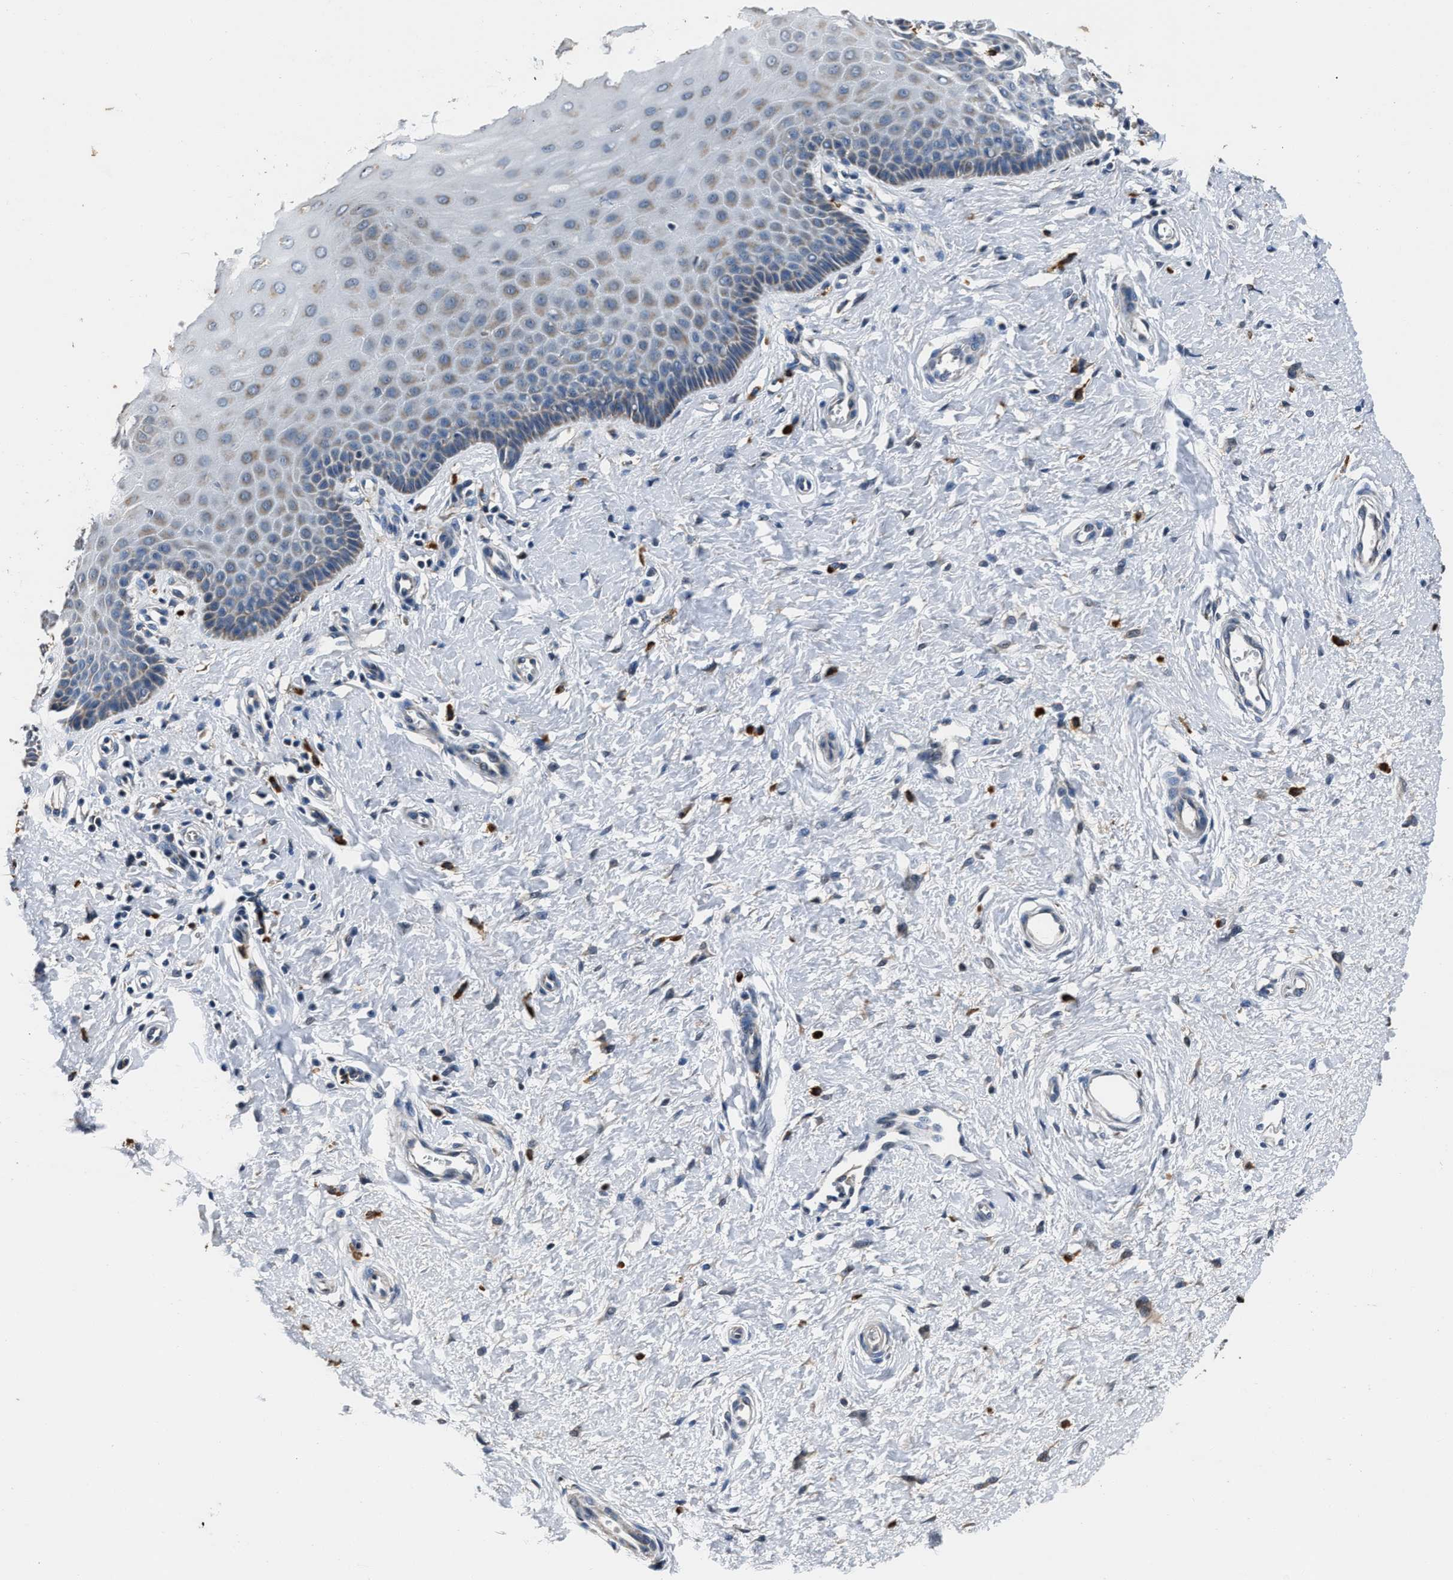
{"staining": {"intensity": "weak", "quantity": "25%-75%", "location": "cytoplasmic/membranous"}, "tissue": "cervix", "cell_type": "Squamous epithelial cells", "image_type": "normal", "snomed": [{"axis": "morphology", "description": "Normal tissue, NOS"}, {"axis": "topography", "description": "Cervix"}], "caption": "High-power microscopy captured an immunohistochemistry histopathology image of unremarkable cervix, revealing weak cytoplasmic/membranous staining in approximately 25%-75% of squamous epithelial cells.", "gene": "NSUN5", "patient": {"sex": "female", "age": 55}}